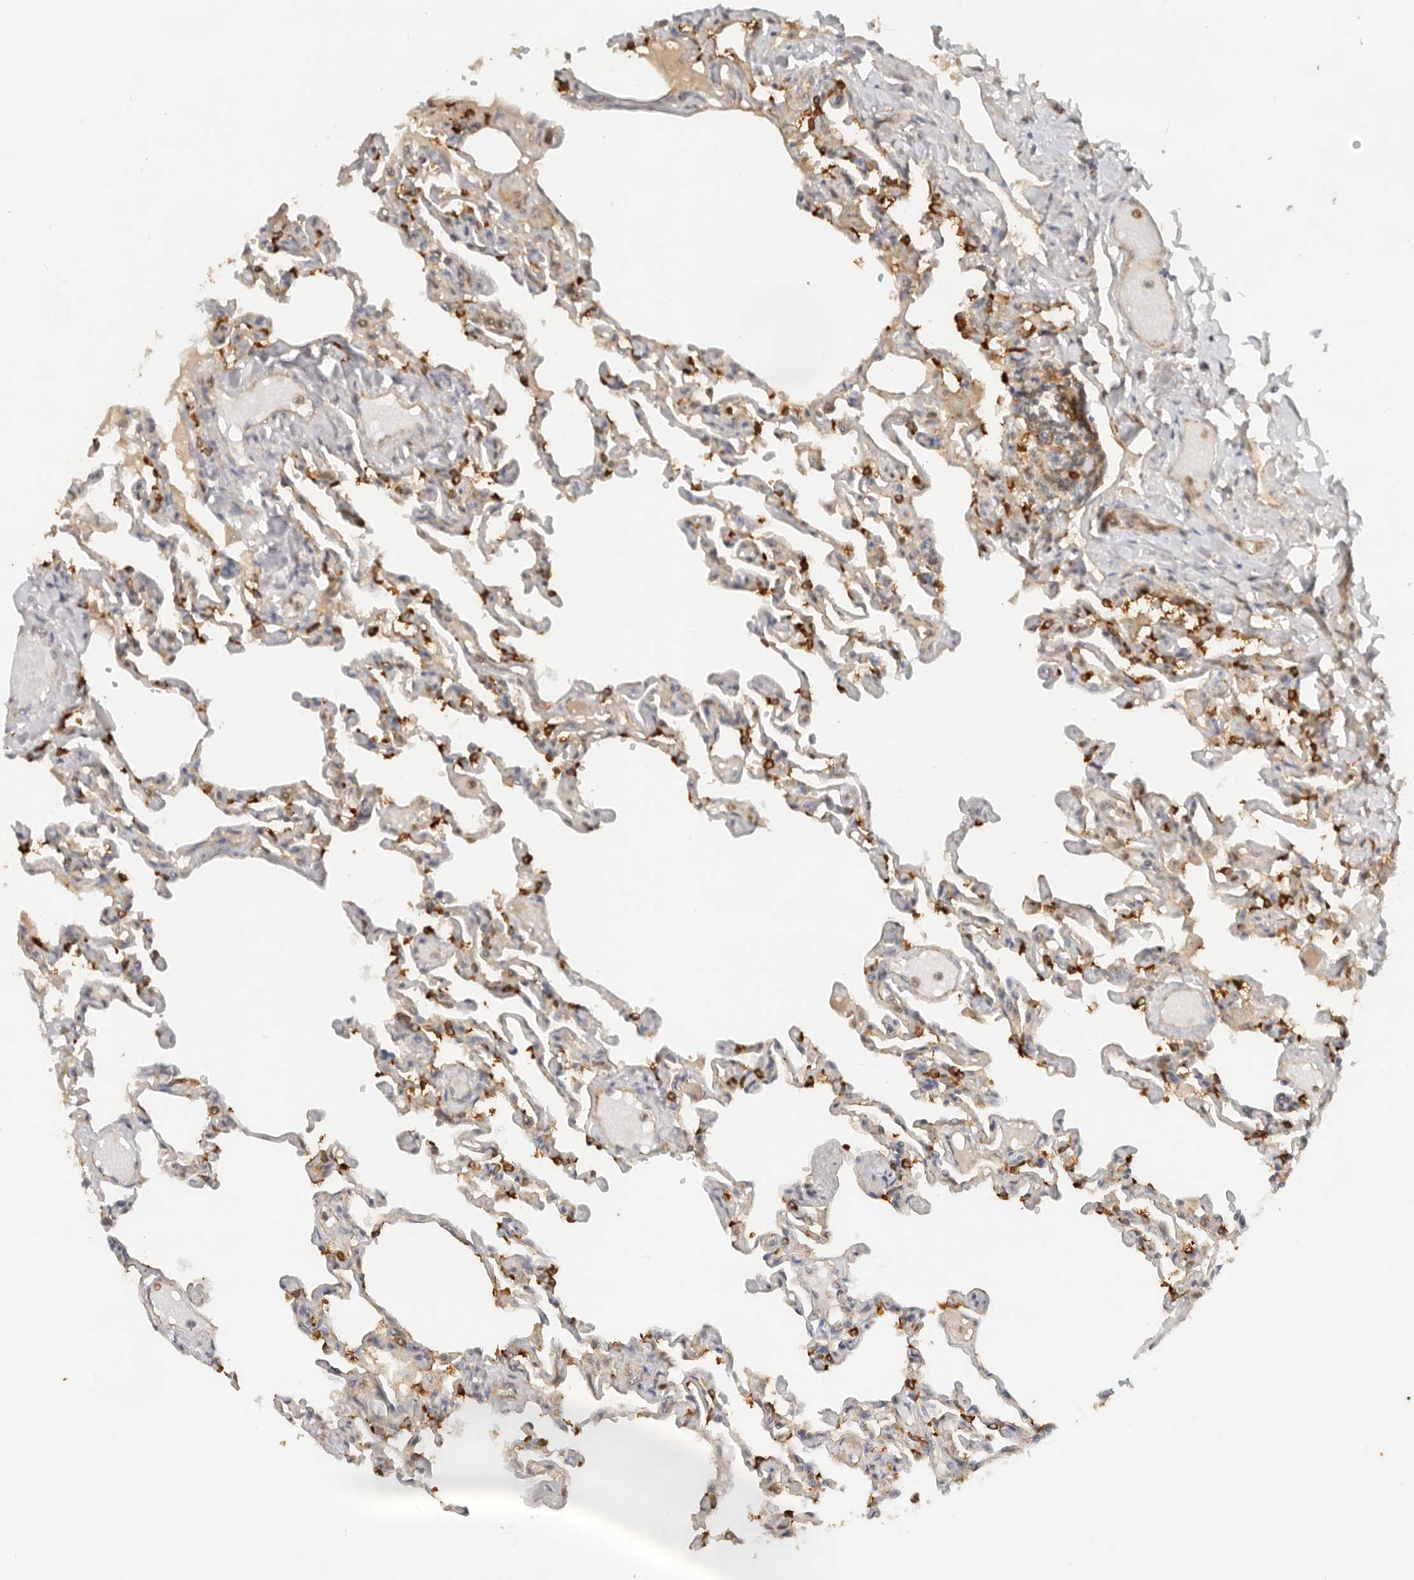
{"staining": {"intensity": "strong", "quantity": "25%-75%", "location": "cytoplasmic/membranous"}, "tissue": "lung", "cell_type": "Alveolar cells", "image_type": "normal", "snomed": [{"axis": "morphology", "description": "Normal tissue, NOS"}, {"axis": "topography", "description": "Lung"}], "caption": "Protein staining exhibits strong cytoplasmic/membranous expression in approximately 25%-75% of alveolar cells in unremarkable lung.", "gene": "HEXD", "patient": {"sex": "male", "age": 21}}